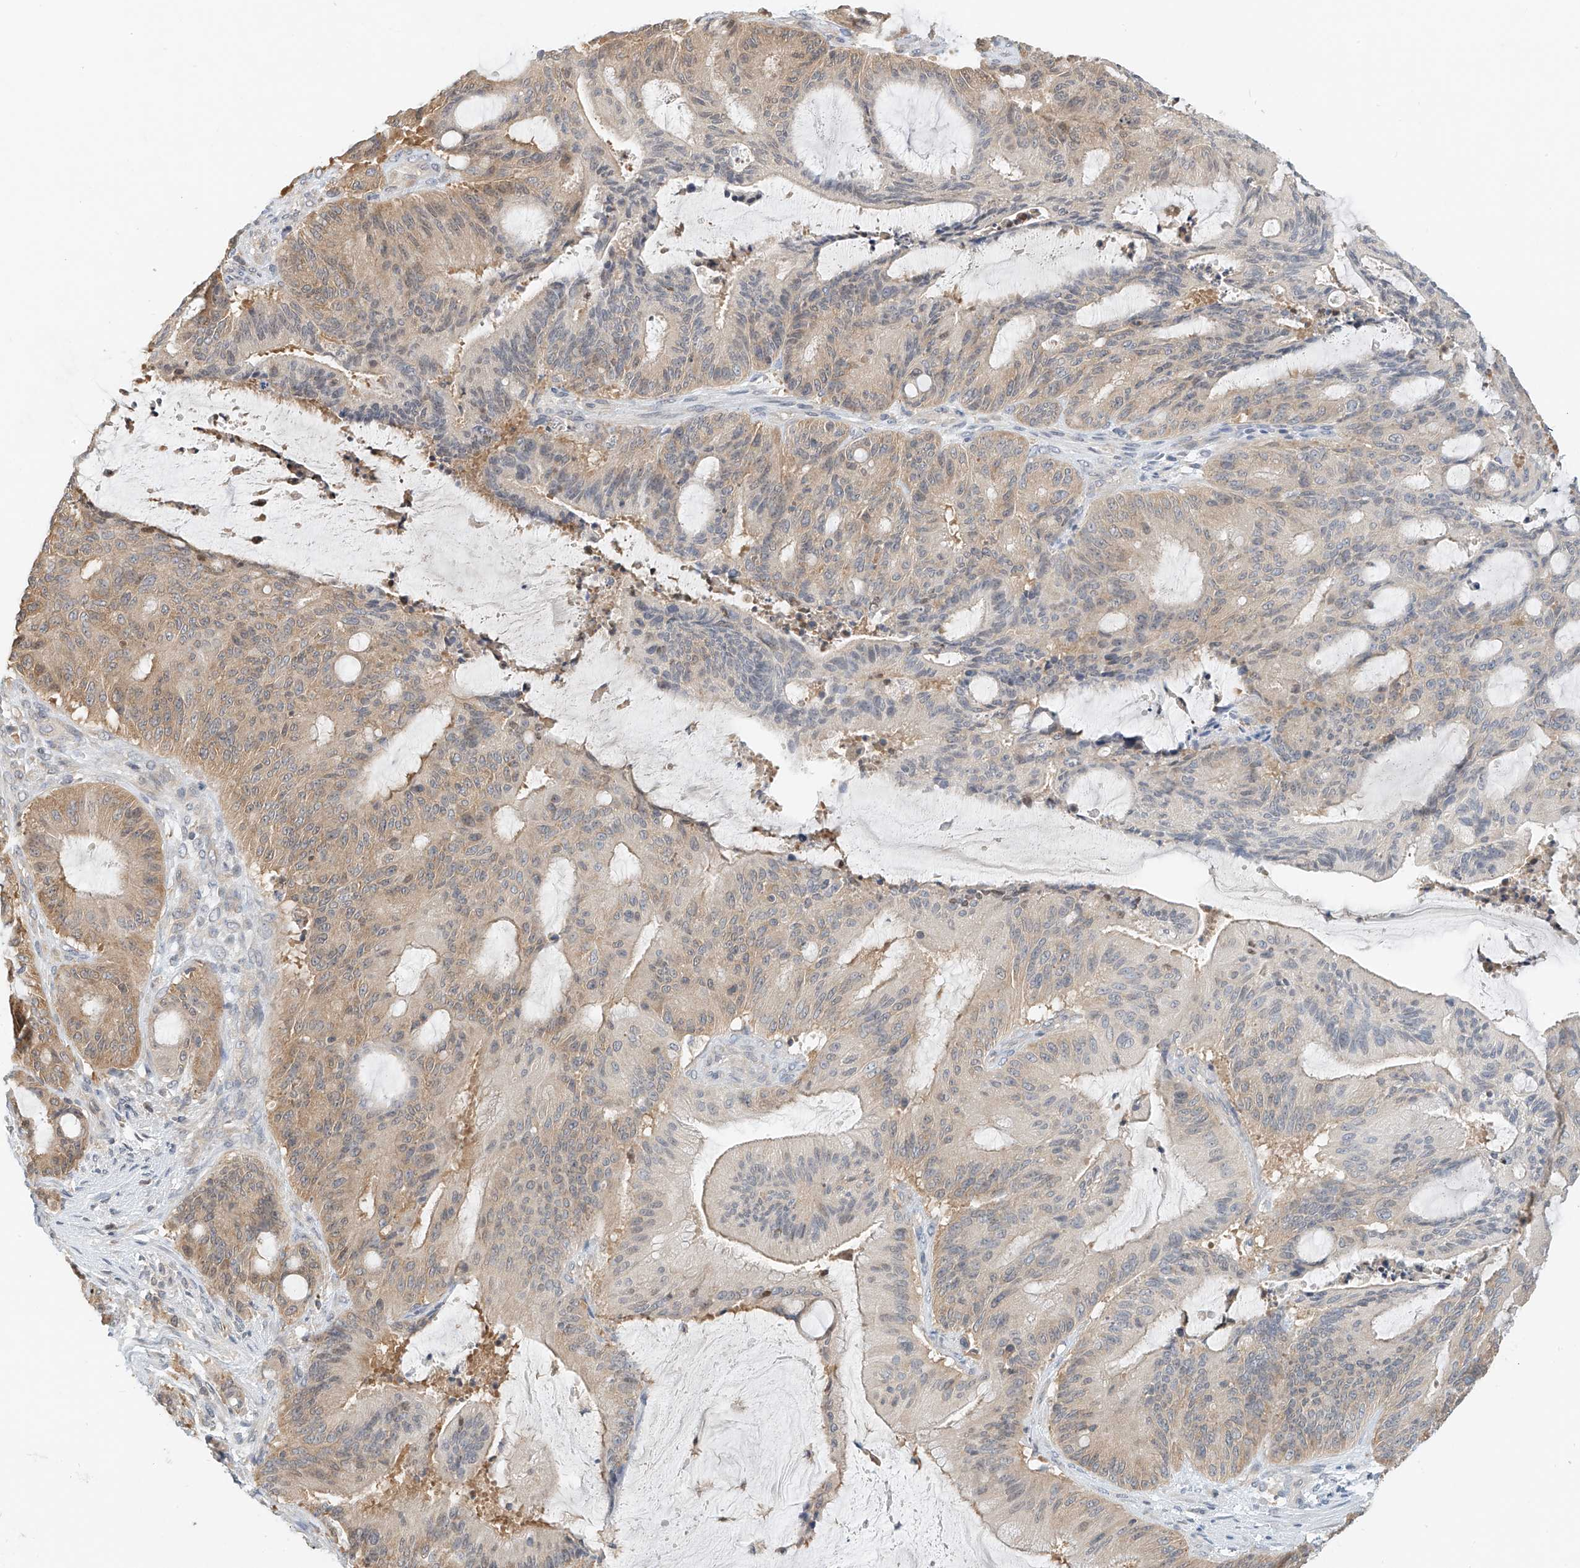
{"staining": {"intensity": "weak", "quantity": "25%-75%", "location": "cytoplasmic/membranous"}, "tissue": "liver cancer", "cell_type": "Tumor cells", "image_type": "cancer", "snomed": [{"axis": "morphology", "description": "Normal tissue, NOS"}, {"axis": "morphology", "description": "Cholangiocarcinoma"}, {"axis": "topography", "description": "Liver"}, {"axis": "topography", "description": "Peripheral nerve tissue"}], "caption": "Protein expression analysis of liver cancer (cholangiocarcinoma) reveals weak cytoplasmic/membranous expression in about 25%-75% of tumor cells. The staining is performed using DAB brown chromogen to label protein expression. The nuclei are counter-stained blue using hematoxylin.", "gene": "PPA2", "patient": {"sex": "female", "age": 73}}